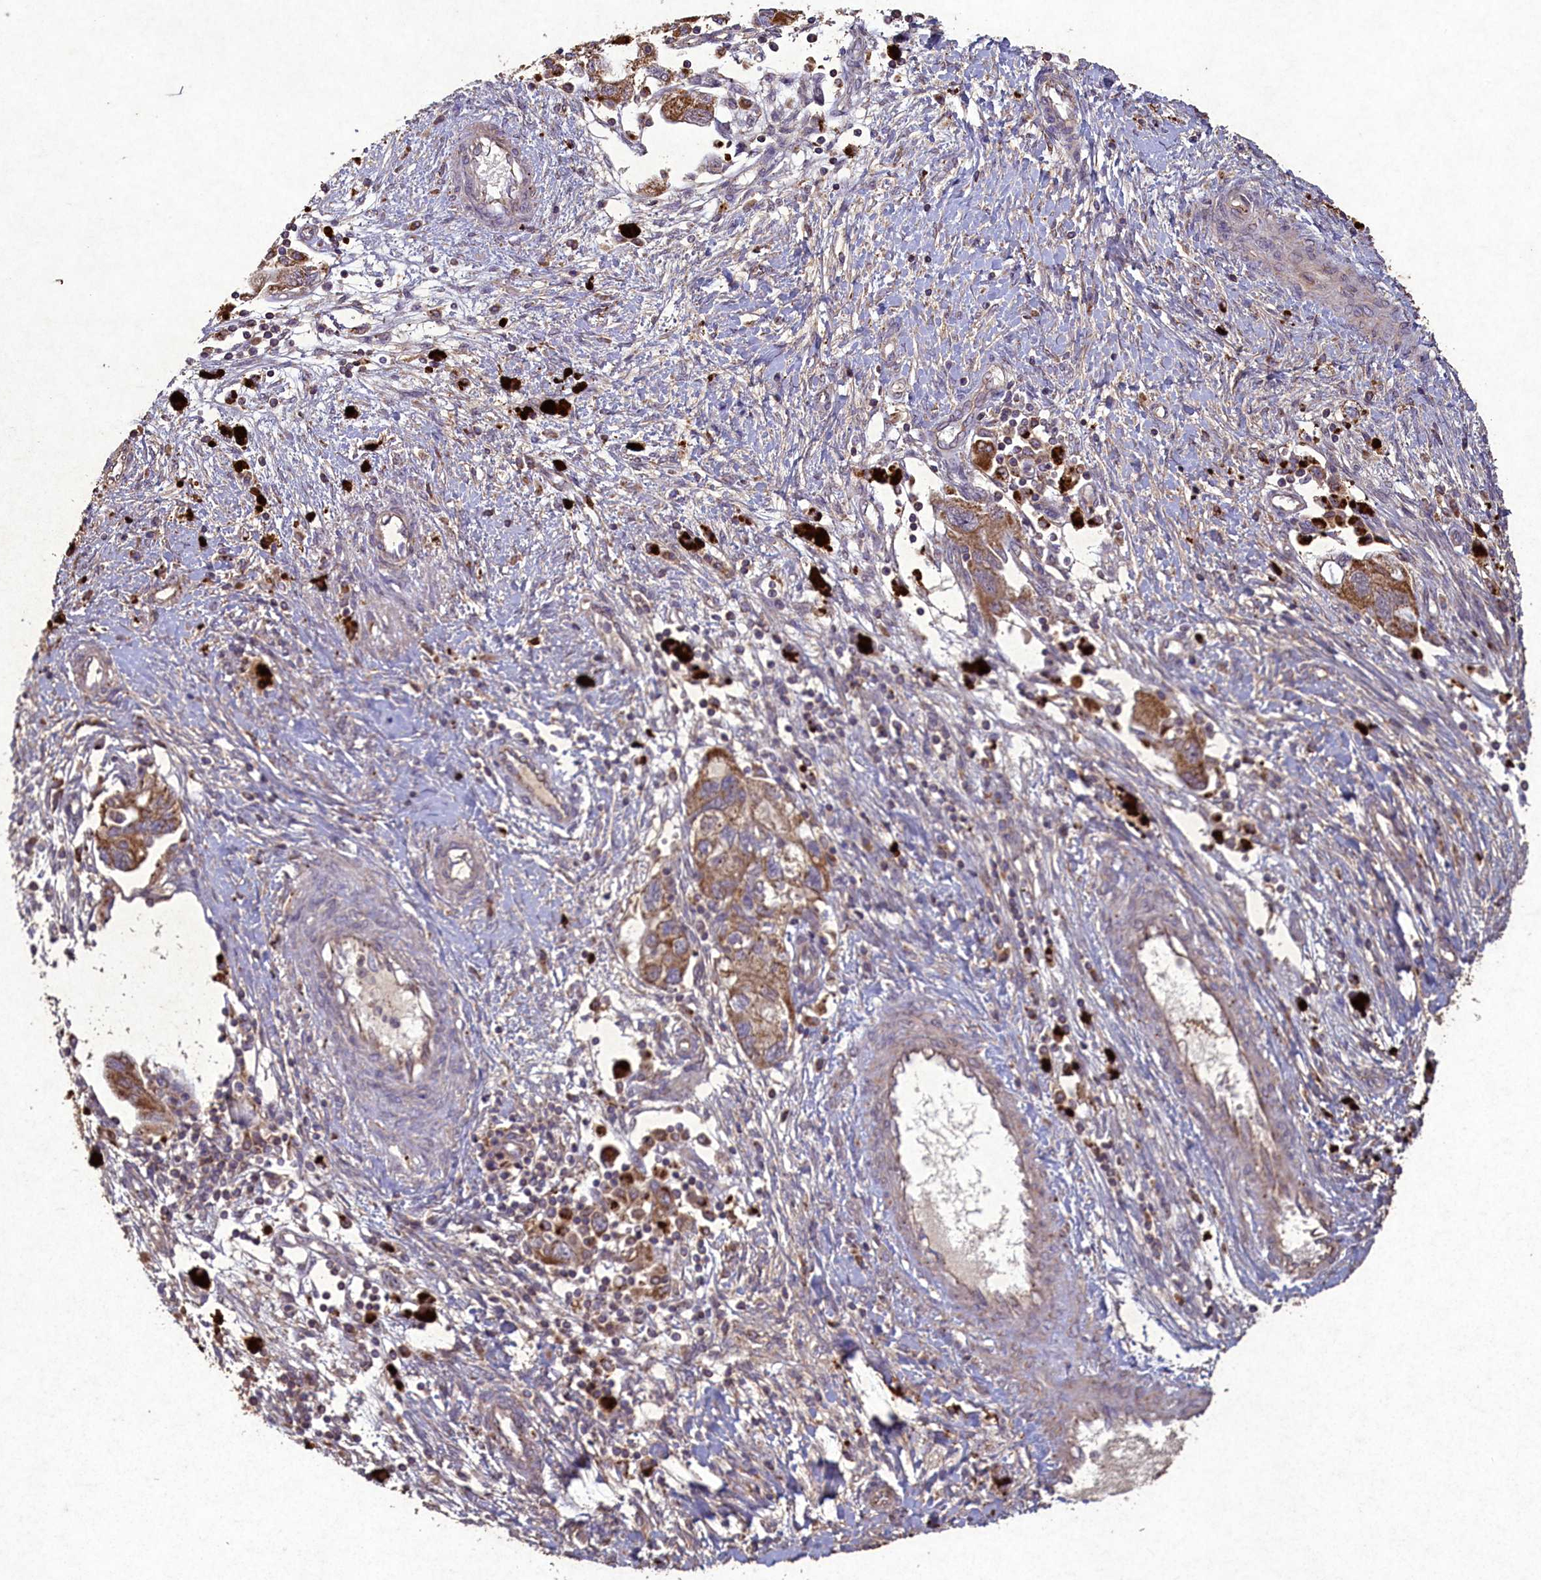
{"staining": {"intensity": "moderate", "quantity": ">75%", "location": "cytoplasmic/membranous"}, "tissue": "ovarian cancer", "cell_type": "Tumor cells", "image_type": "cancer", "snomed": [{"axis": "morphology", "description": "Carcinoma, NOS"}, {"axis": "morphology", "description": "Cystadenocarcinoma, serous, NOS"}, {"axis": "topography", "description": "Ovary"}], "caption": "High-magnification brightfield microscopy of serous cystadenocarcinoma (ovarian) stained with DAB (brown) and counterstained with hematoxylin (blue). tumor cells exhibit moderate cytoplasmic/membranous expression is appreciated in about>75% of cells. (DAB IHC with brightfield microscopy, high magnification).", "gene": "CIAO2B", "patient": {"sex": "female", "age": 69}}